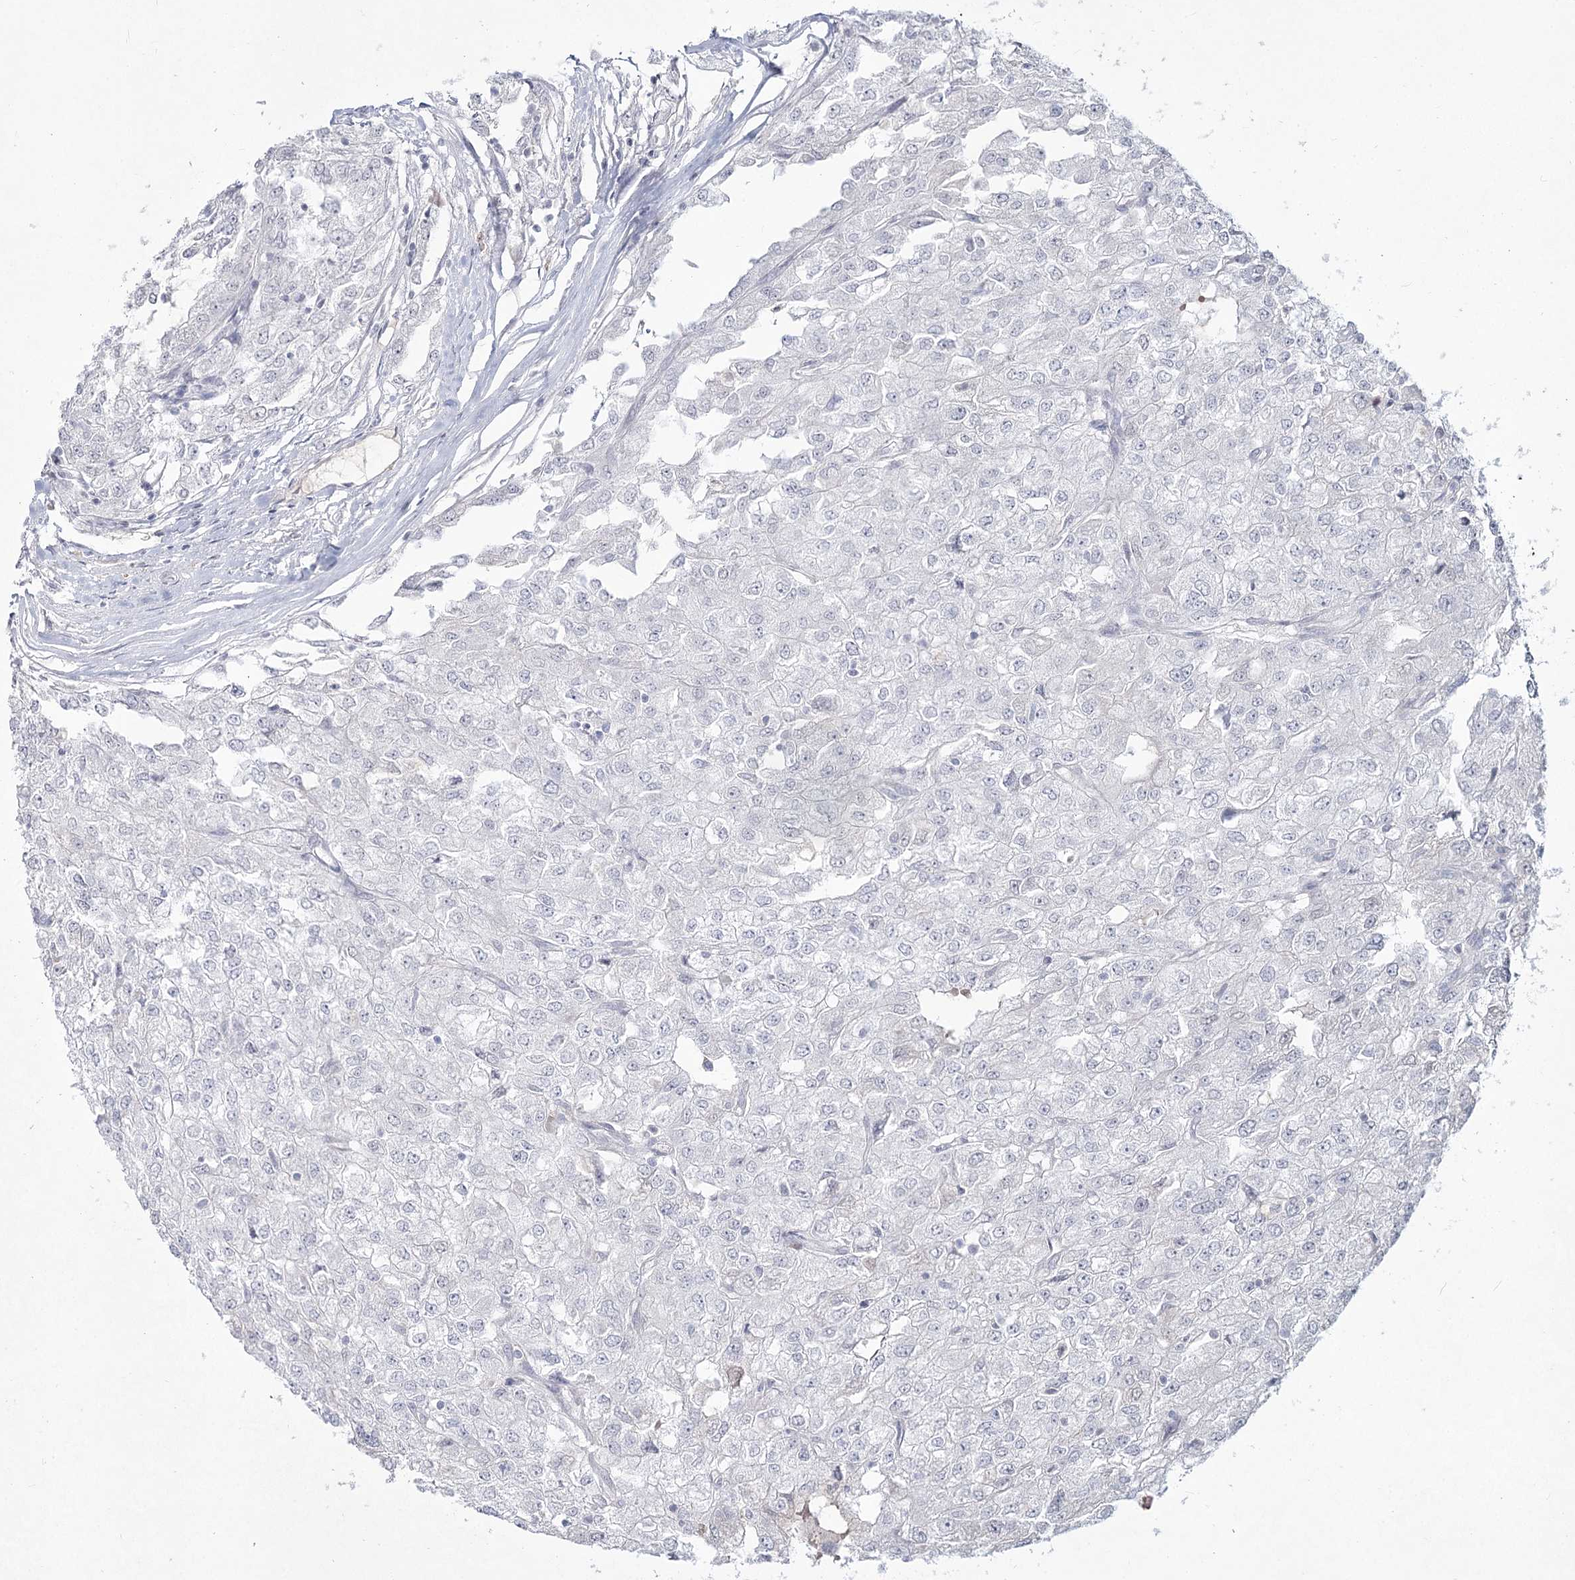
{"staining": {"intensity": "negative", "quantity": "none", "location": "none"}, "tissue": "renal cancer", "cell_type": "Tumor cells", "image_type": "cancer", "snomed": [{"axis": "morphology", "description": "Adenocarcinoma, NOS"}, {"axis": "topography", "description": "Kidney"}], "caption": "High magnification brightfield microscopy of renal cancer stained with DAB (brown) and counterstained with hematoxylin (blue): tumor cells show no significant staining.", "gene": "LY6G5C", "patient": {"sex": "female", "age": 54}}